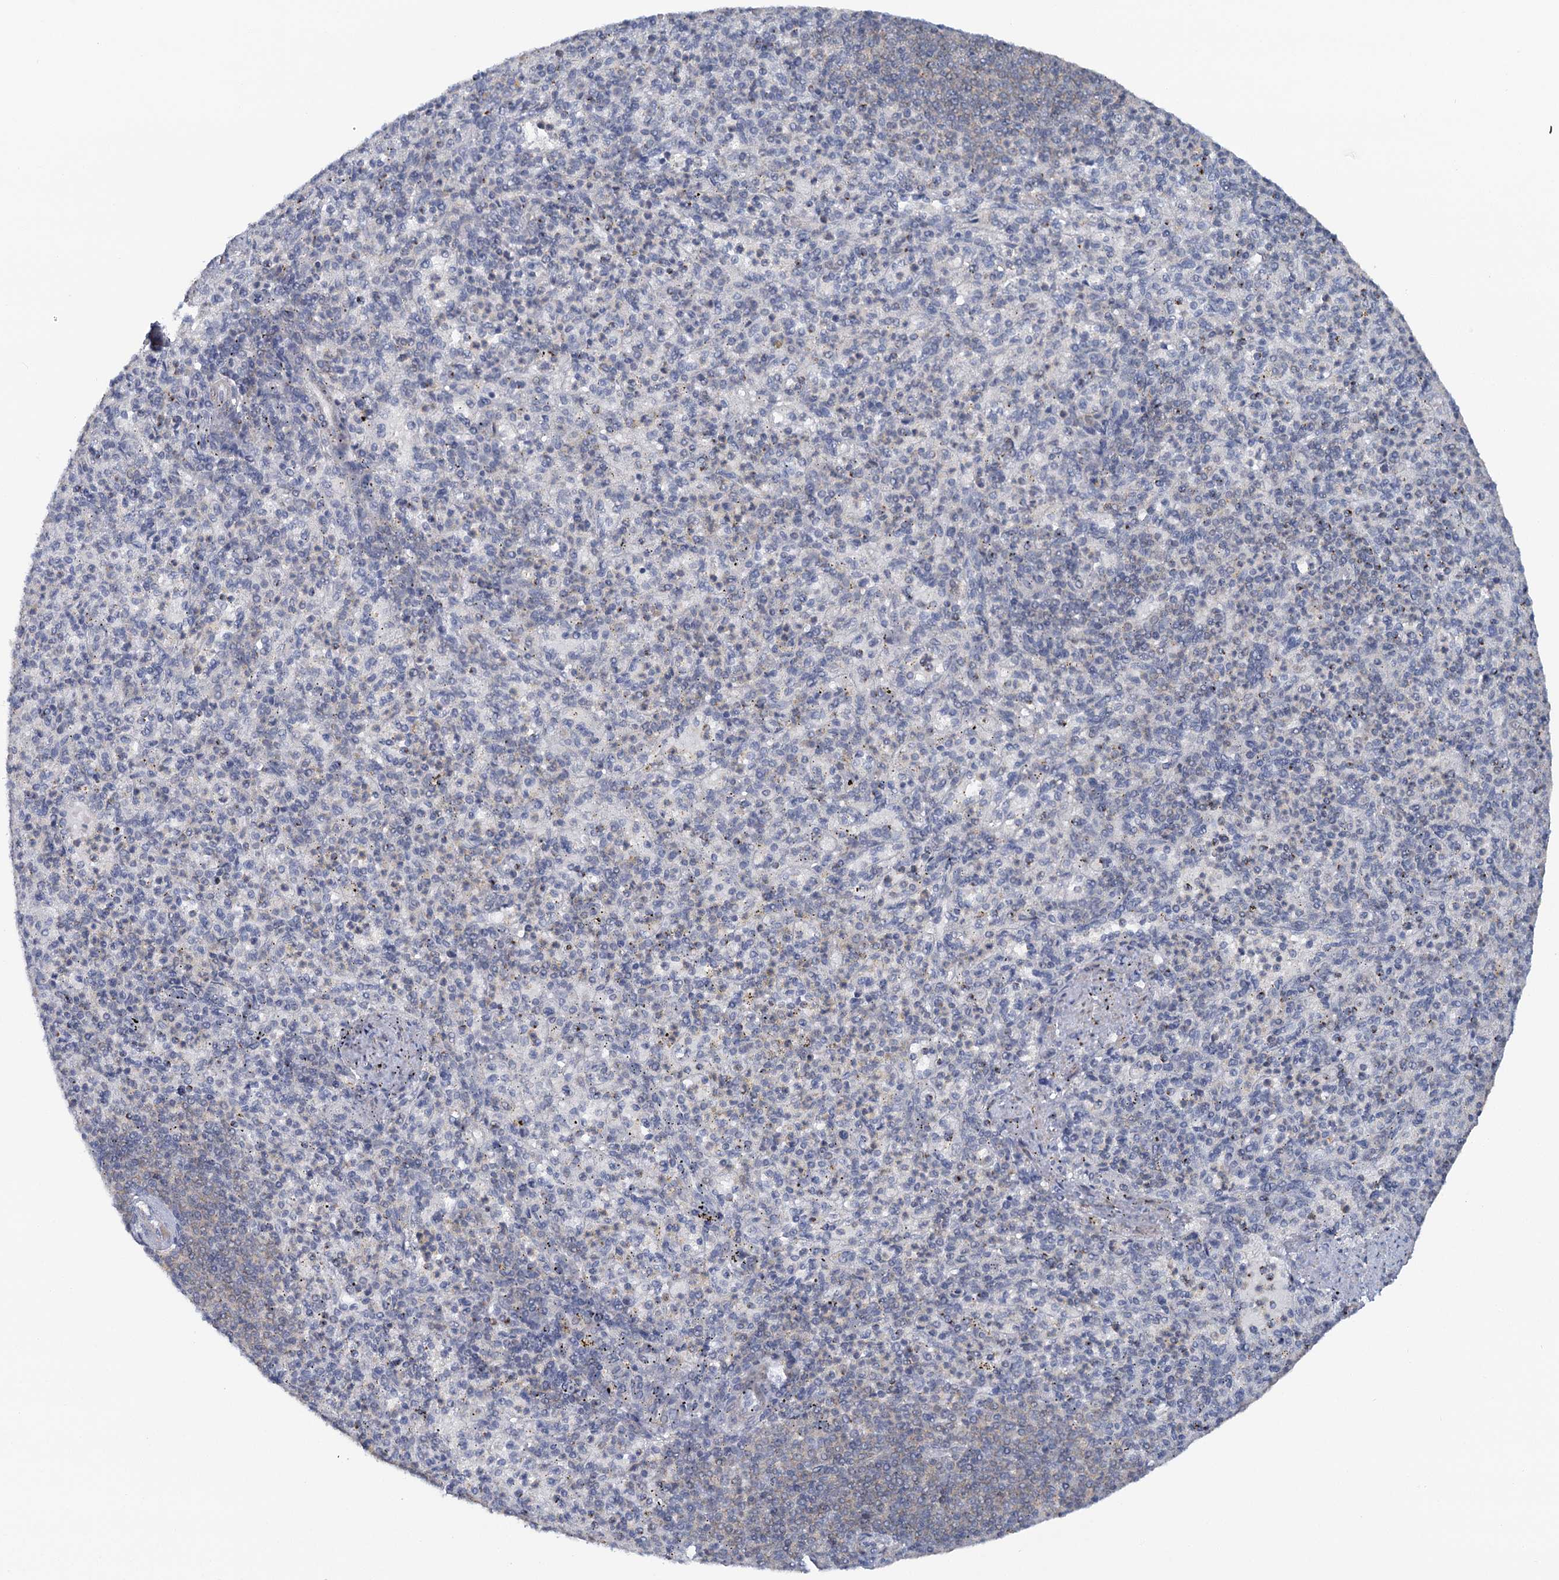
{"staining": {"intensity": "negative", "quantity": "none", "location": "none"}, "tissue": "spleen", "cell_type": "Cells in red pulp", "image_type": "normal", "snomed": [{"axis": "morphology", "description": "Normal tissue, NOS"}, {"axis": "topography", "description": "Spleen"}], "caption": "Protein analysis of benign spleen displays no significant staining in cells in red pulp. (DAB (3,3'-diaminobenzidine) immunohistochemistry visualized using brightfield microscopy, high magnification).", "gene": "GPATCH11", "patient": {"sex": "female", "age": 74}}